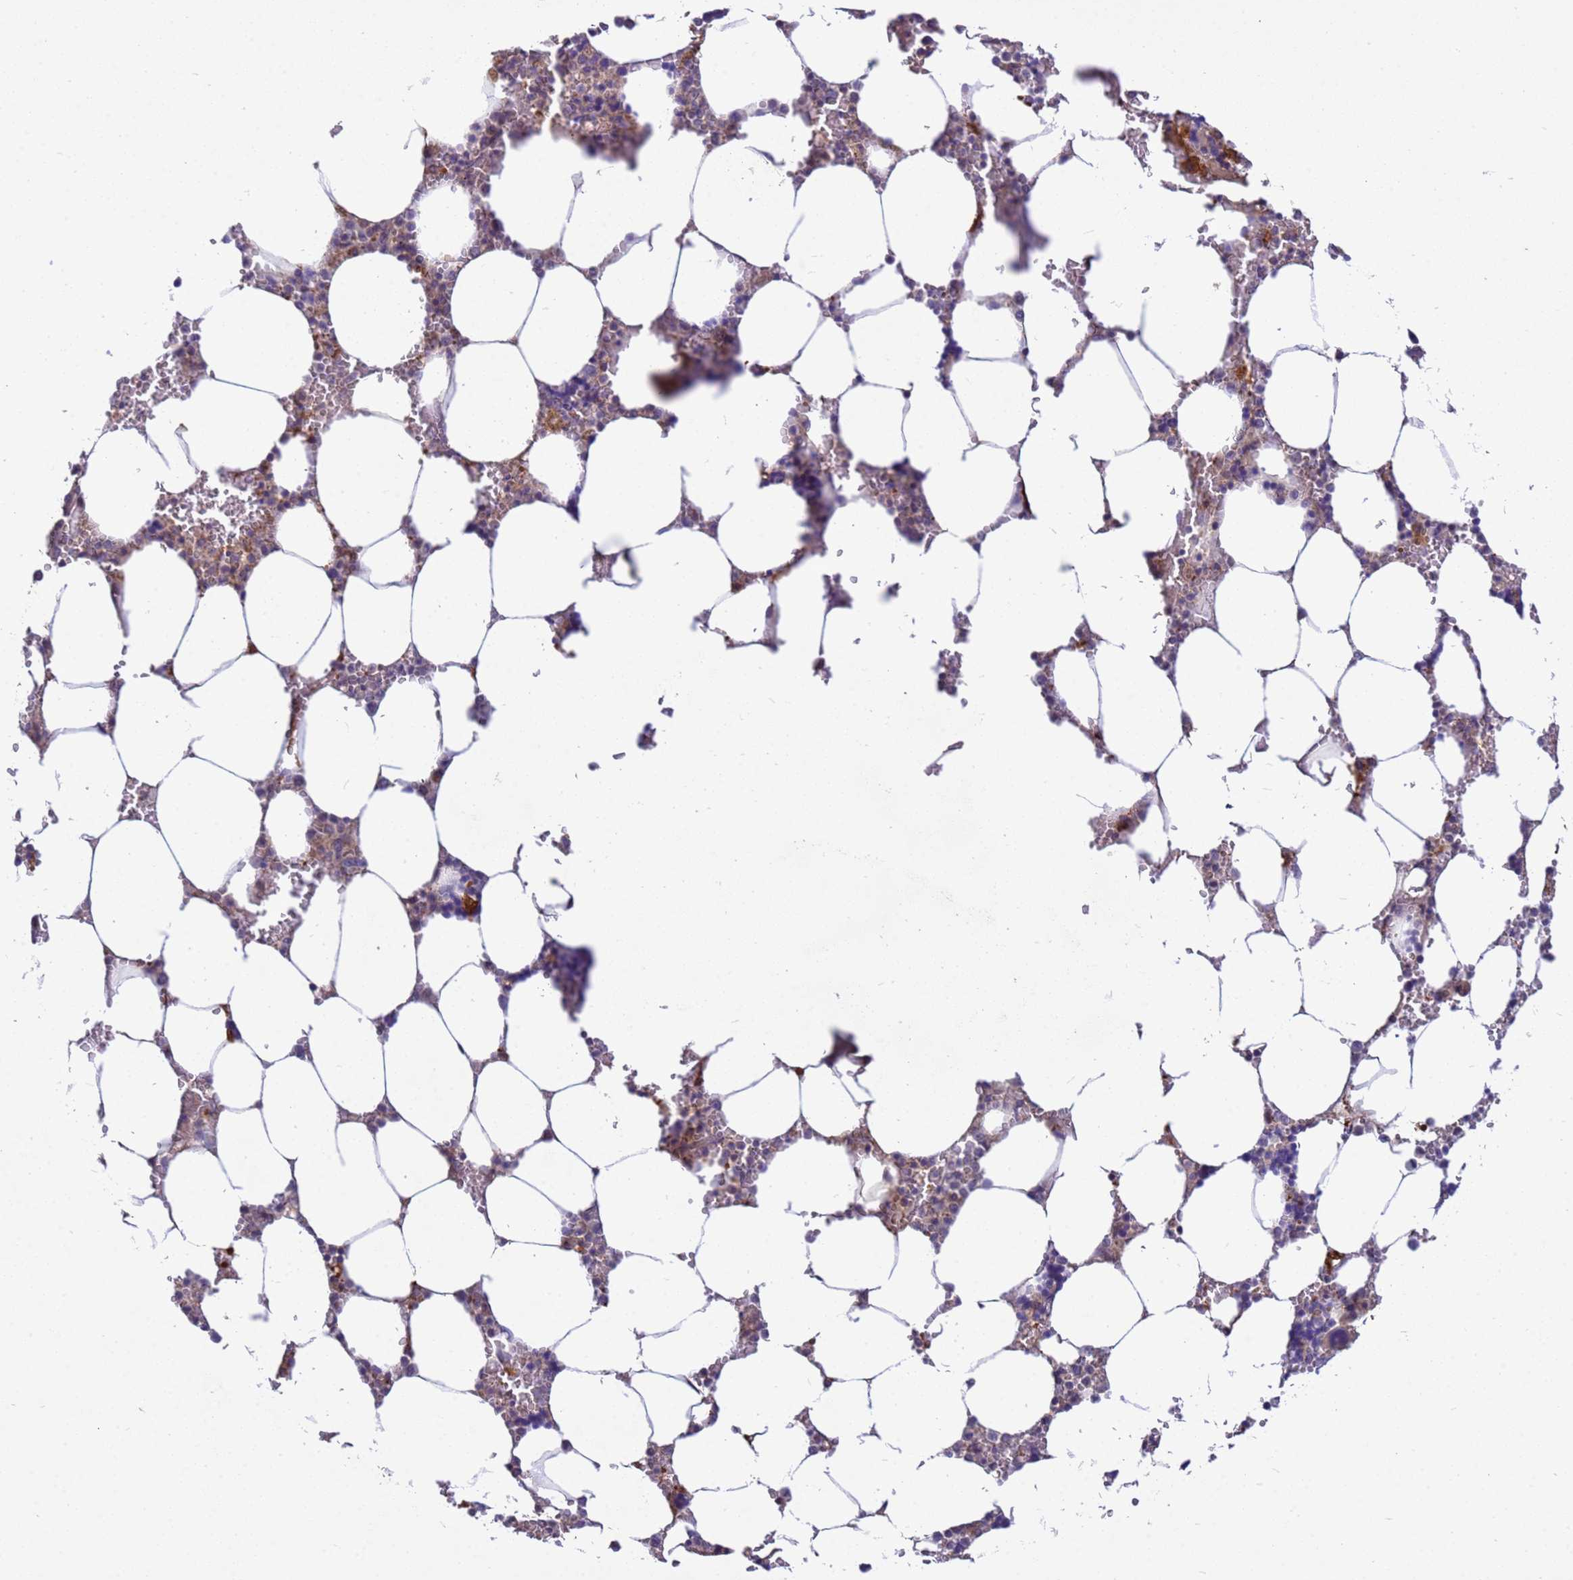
{"staining": {"intensity": "moderate", "quantity": "<25%", "location": "nuclear"}, "tissue": "bone marrow", "cell_type": "Hematopoietic cells", "image_type": "normal", "snomed": [{"axis": "morphology", "description": "Normal tissue, NOS"}, {"axis": "topography", "description": "Bone marrow"}], "caption": "About <25% of hematopoietic cells in benign bone marrow show moderate nuclear protein staining as visualized by brown immunohistochemical staining.", "gene": "NPEPPS", "patient": {"sex": "male", "age": 64}}